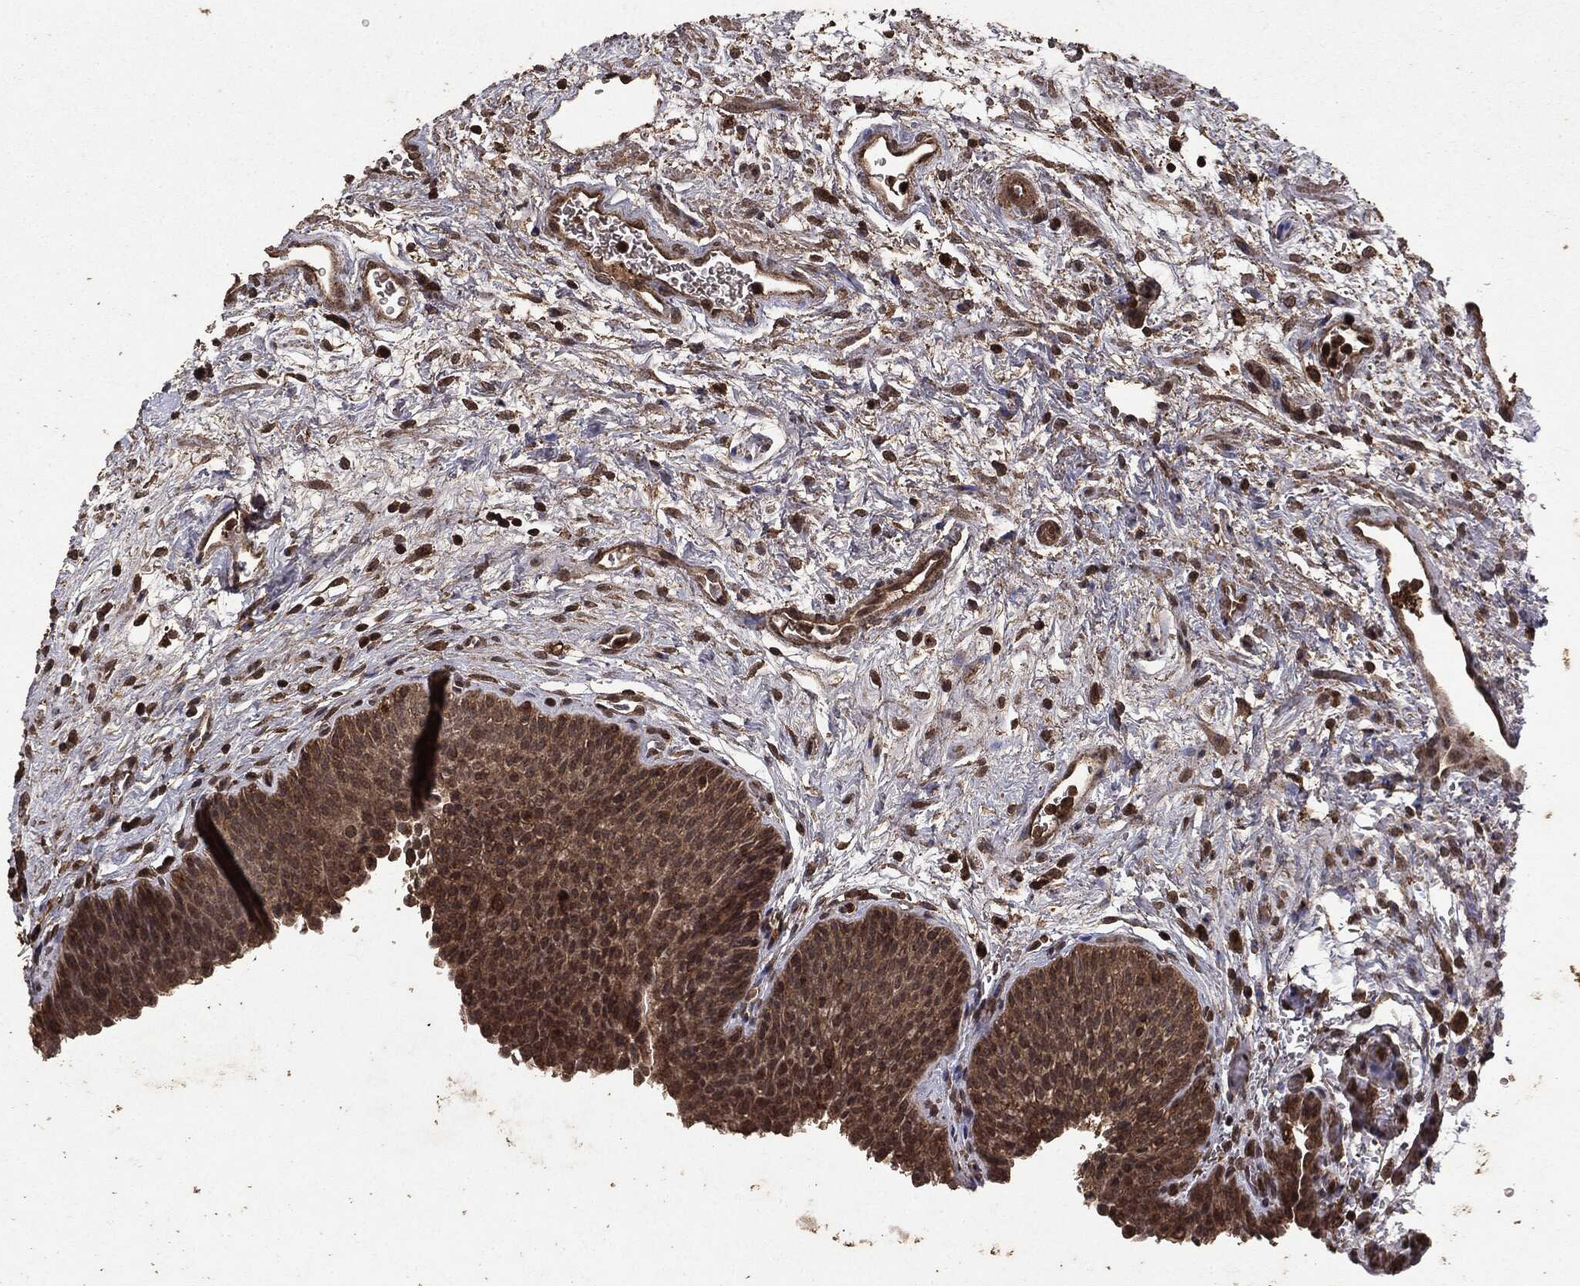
{"staining": {"intensity": "moderate", "quantity": ">75%", "location": "cytoplasmic/membranous"}, "tissue": "urinary bladder", "cell_type": "Urothelial cells", "image_type": "normal", "snomed": [{"axis": "morphology", "description": "Normal tissue, NOS"}, {"axis": "topography", "description": "Urinary bladder"}], "caption": "Urothelial cells show medium levels of moderate cytoplasmic/membranous positivity in approximately >75% of cells in unremarkable urinary bladder. The protein is stained brown, and the nuclei are stained in blue (DAB (3,3'-diaminobenzidine) IHC with brightfield microscopy, high magnification).", "gene": "NME1", "patient": {"sex": "male", "age": 37}}